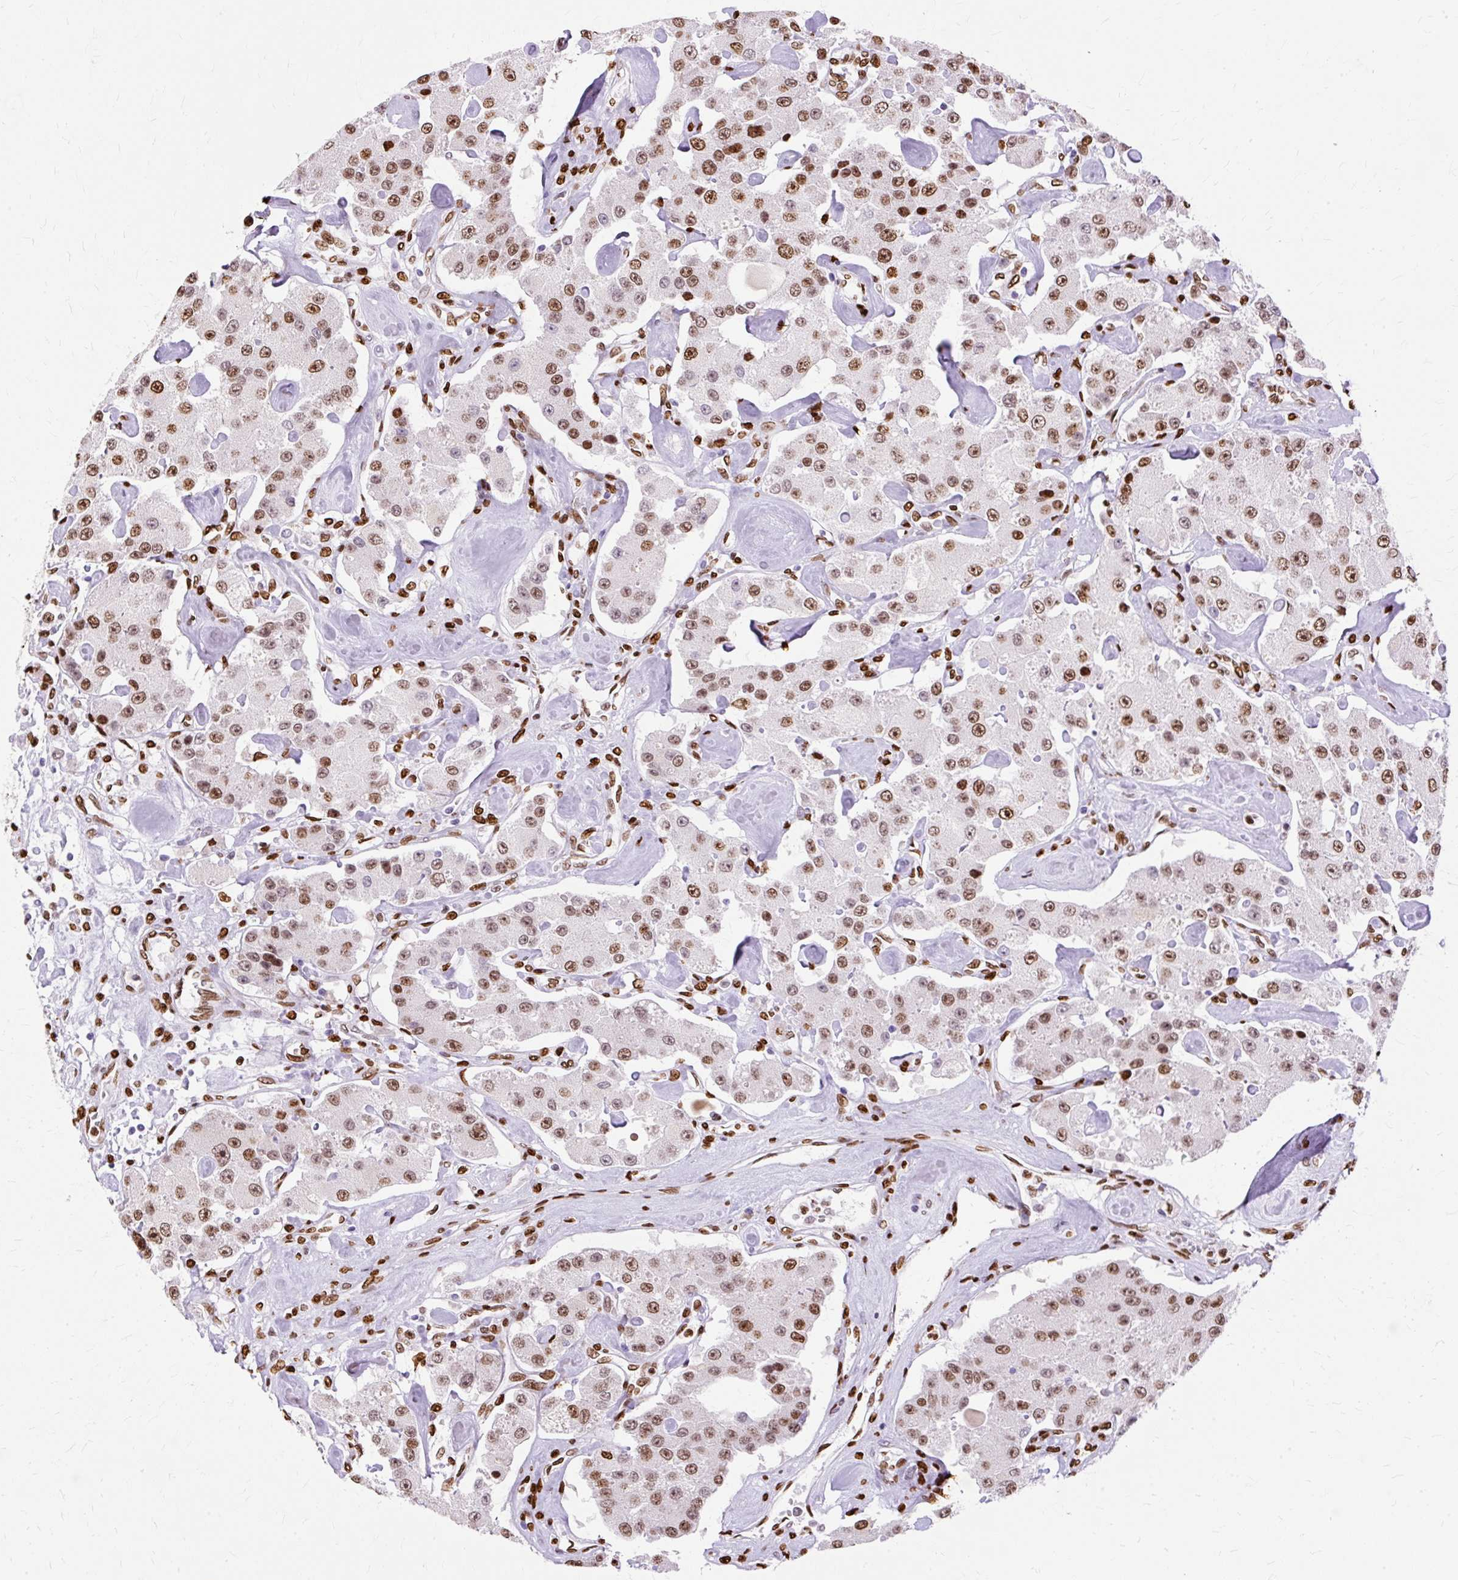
{"staining": {"intensity": "moderate", "quantity": ">75%", "location": "nuclear"}, "tissue": "carcinoid", "cell_type": "Tumor cells", "image_type": "cancer", "snomed": [{"axis": "morphology", "description": "Carcinoid, malignant, NOS"}, {"axis": "topography", "description": "Pancreas"}], "caption": "This is an image of IHC staining of carcinoid (malignant), which shows moderate staining in the nuclear of tumor cells.", "gene": "TMEM184C", "patient": {"sex": "male", "age": 41}}